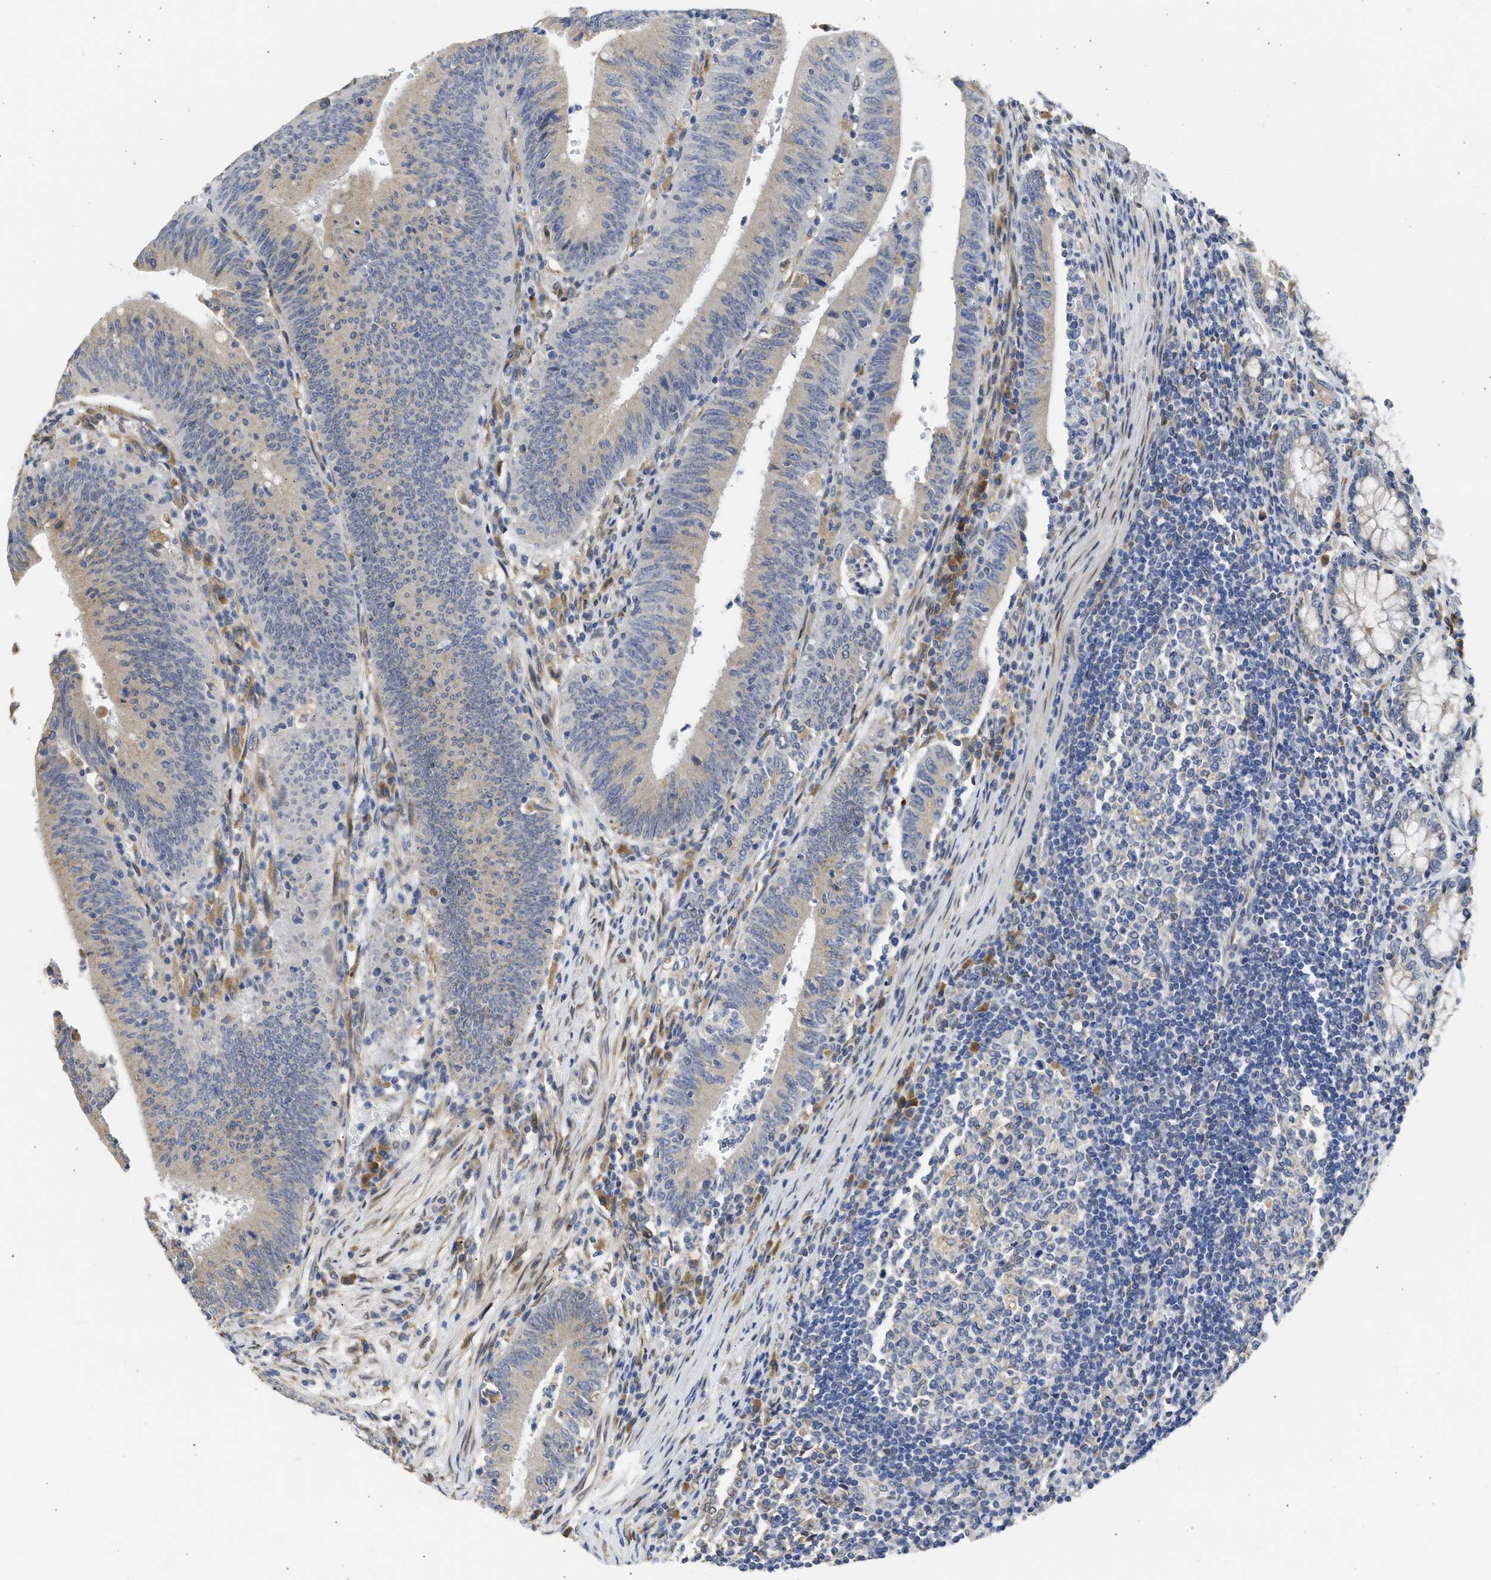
{"staining": {"intensity": "weak", "quantity": ">75%", "location": "cytoplasmic/membranous"}, "tissue": "colorectal cancer", "cell_type": "Tumor cells", "image_type": "cancer", "snomed": [{"axis": "morphology", "description": "Normal tissue, NOS"}, {"axis": "morphology", "description": "Adenocarcinoma, NOS"}, {"axis": "topography", "description": "Rectum"}], "caption": "Brown immunohistochemical staining in adenocarcinoma (colorectal) displays weak cytoplasmic/membranous expression in about >75% of tumor cells. (DAB (3,3'-diaminobenzidine) IHC, brown staining for protein, blue staining for nuclei).", "gene": "TMED1", "patient": {"sex": "female", "age": 66}}